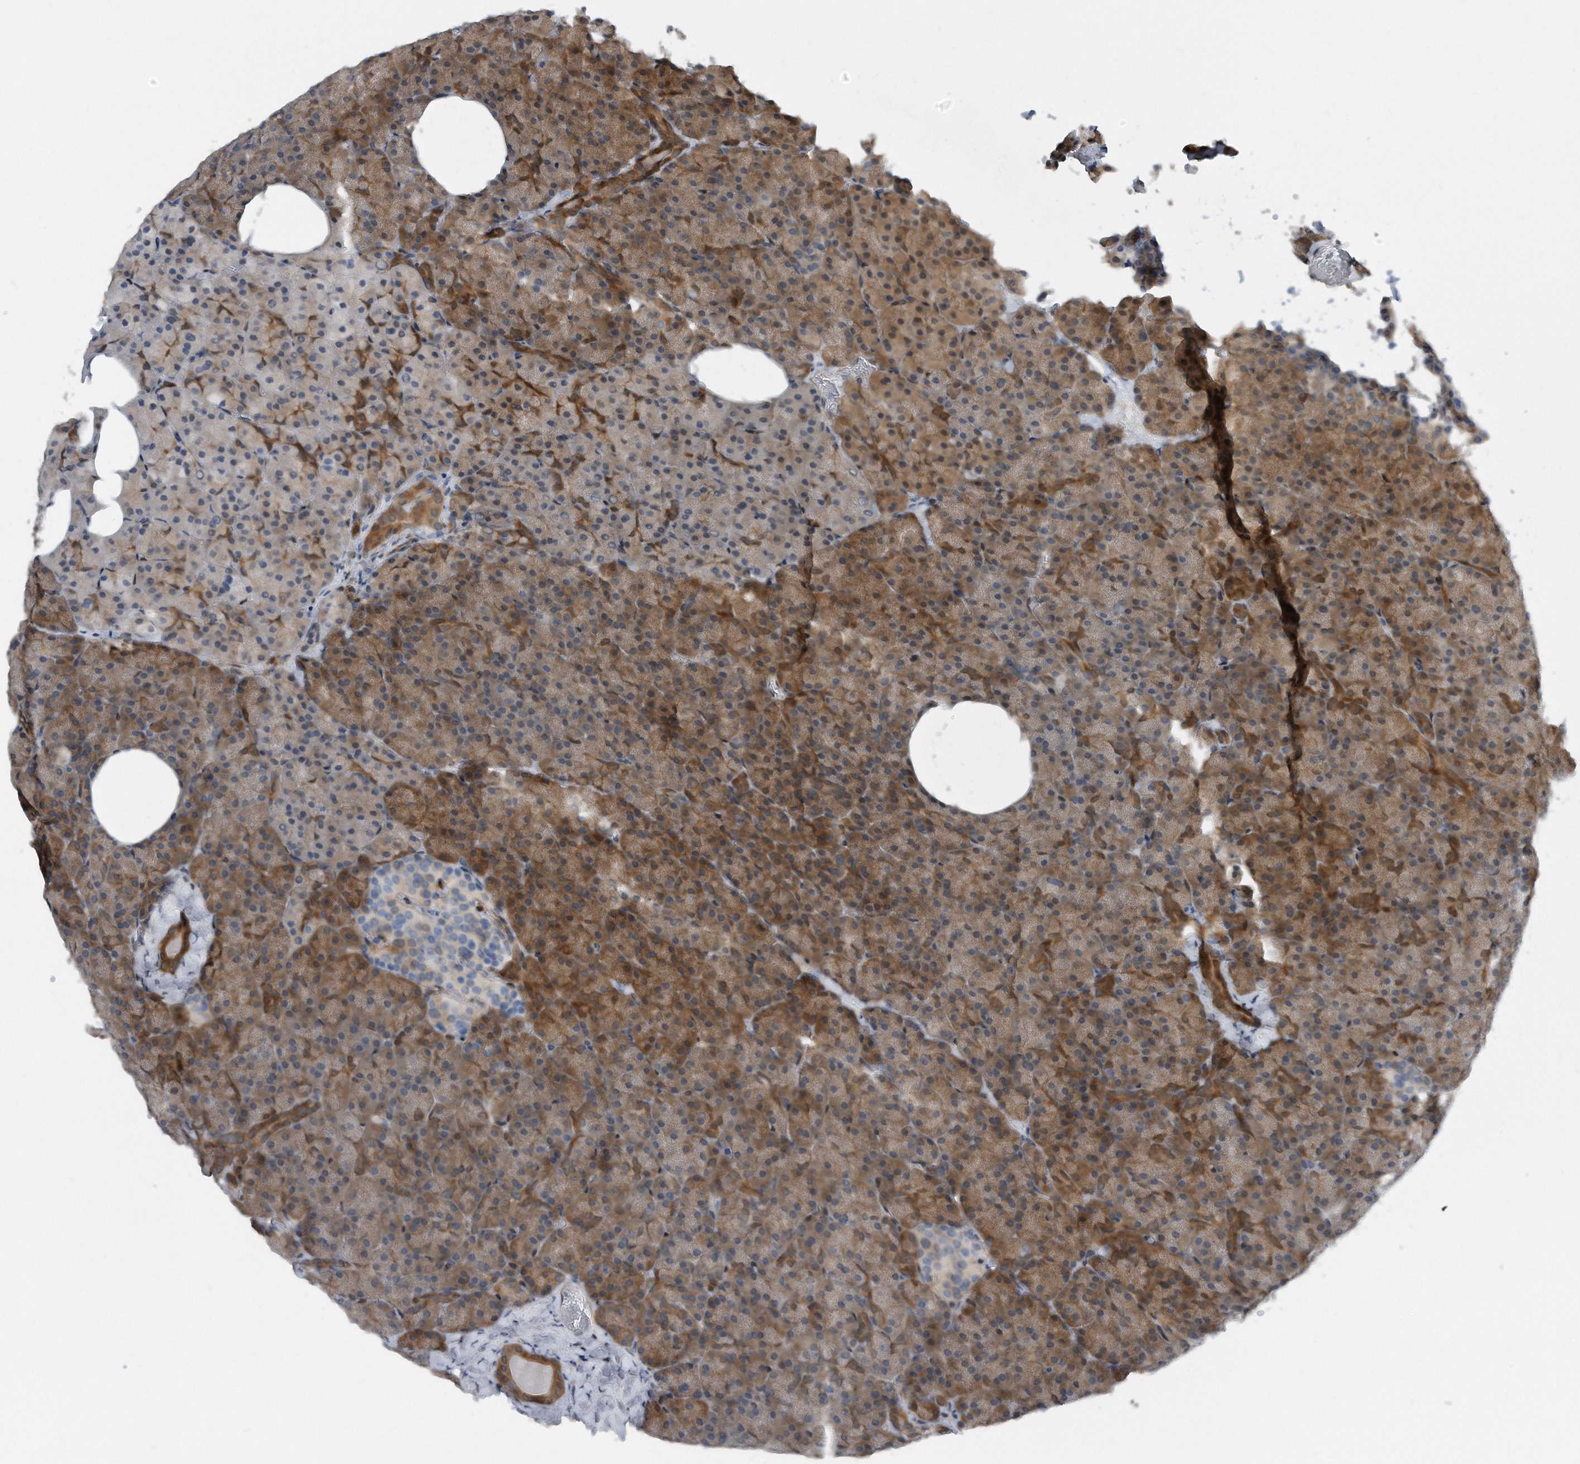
{"staining": {"intensity": "strong", "quantity": ">75%", "location": "cytoplasmic/membranous"}, "tissue": "pancreas", "cell_type": "Exocrine glandular cells", "image_type": "normal", "snomed": [{"axis": "morphology", "description": "Normal tissue, NOS"}, {"axis": "morphology", "description": "Carcinoid, malignant, NOS"}, {"axis": "topography", "description": "Pancreas"}], "caption": "Immunohistochemical staining of normal human pancreas demonstrates high levels of strong cytoplasmic/membranous staining in approximately >75% of exocrine glandular cells. (IHC, brightfield microscopy, high magnification).", "gene": "MAP2K6", "patient": {"sex": "female", "age": 35}}